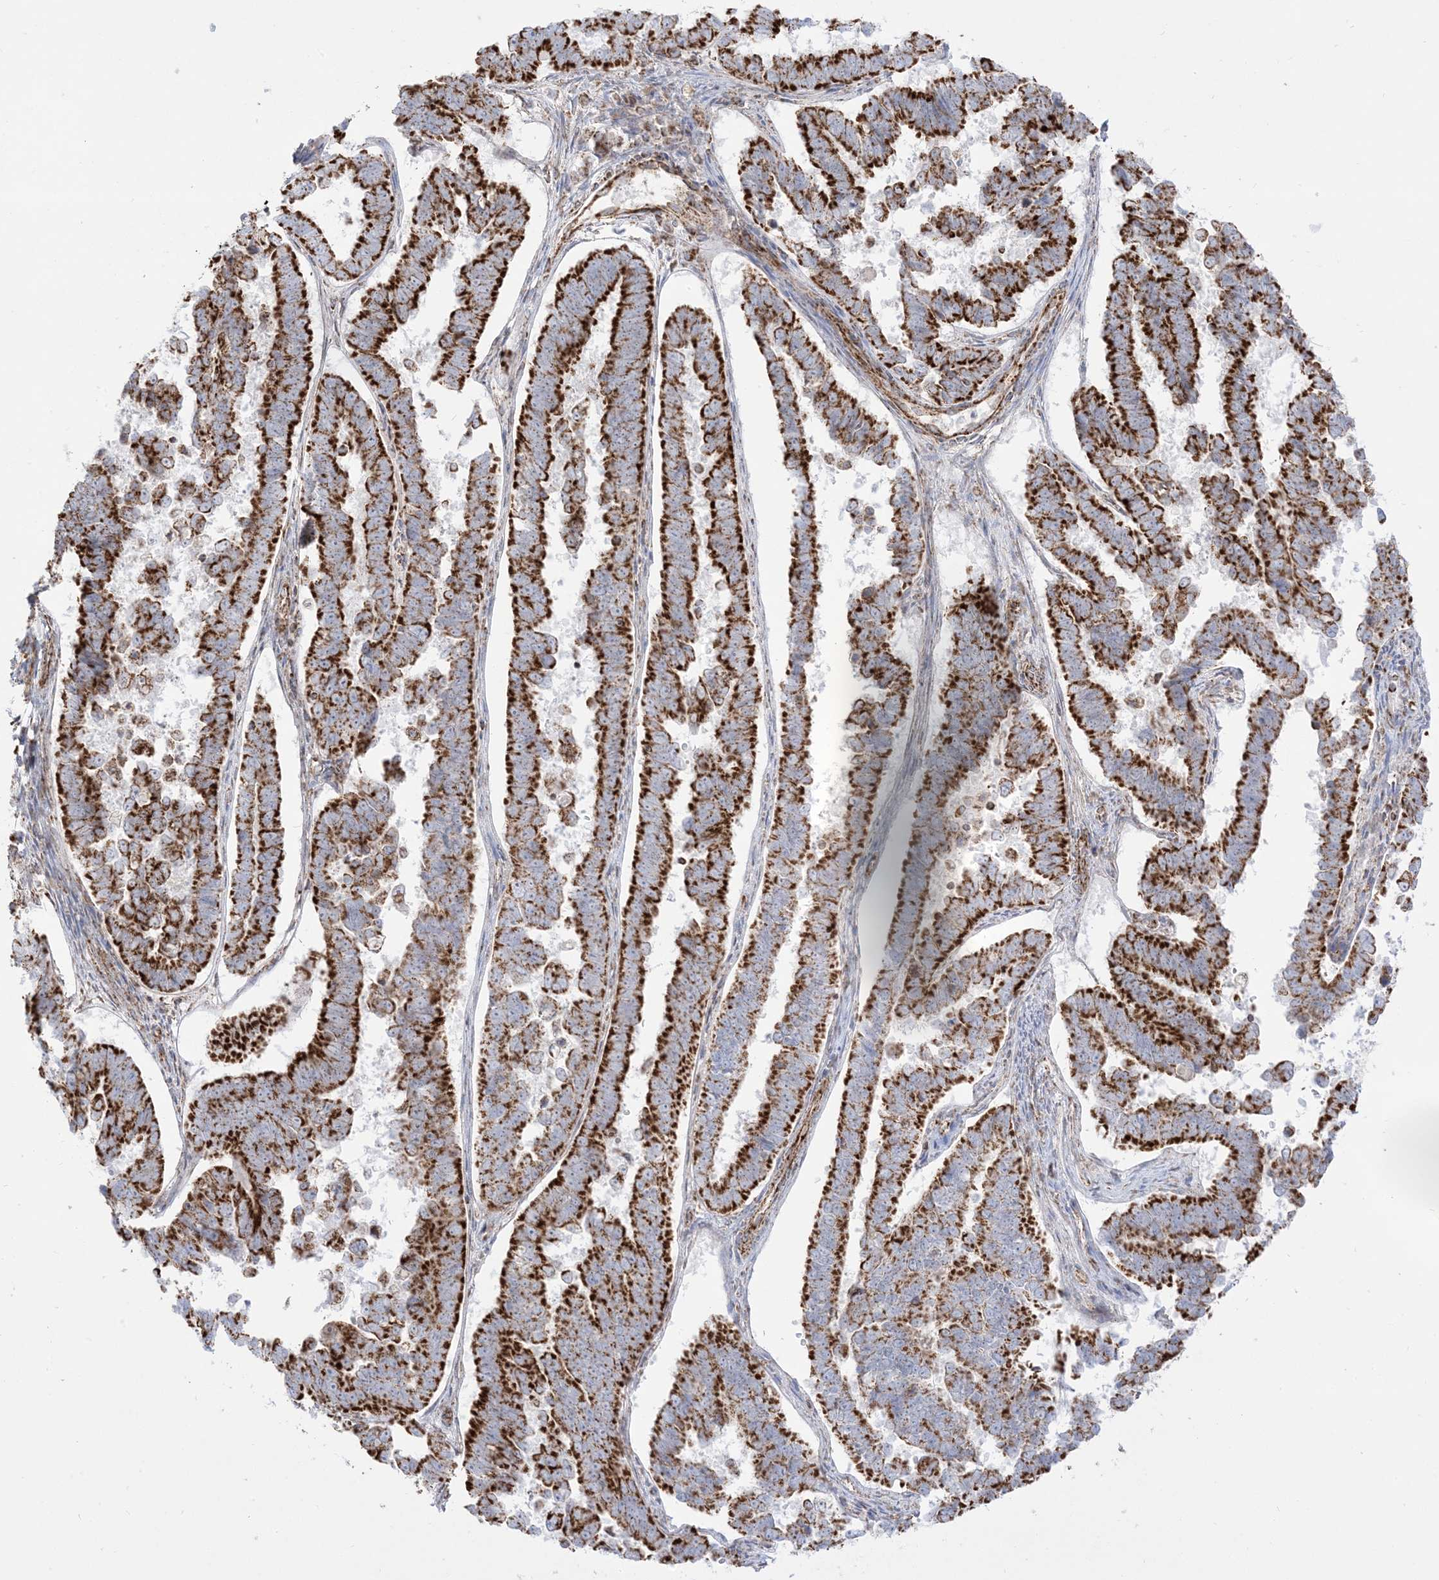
{"staining": {"intensity": "strong", "quantity": ">75%", "location": "cytoplasmic/membranous"}, "tissue": "endometrial cancer", "cell_type": "Tumor cells", "image_type": "cancer", "snomed": [{"axis": "morphology", "description": "Adenocarcinoma, NOS"}, {"axis": "topography", "description": "Endometrium"}], "caption": "Immunohistochemistry (IHC) micrograph of neoplastic tissue: endometrial adenocarcinoma stained using immunohistochemistry shows high levels of strong protein expression localized specifically in the cytoplasmic/membranous of tumor cells, appearing as a cytoplasmic/membranous brown color.", "gene": "MRPS36", "patient": {"sex": "female", "age": 75}}